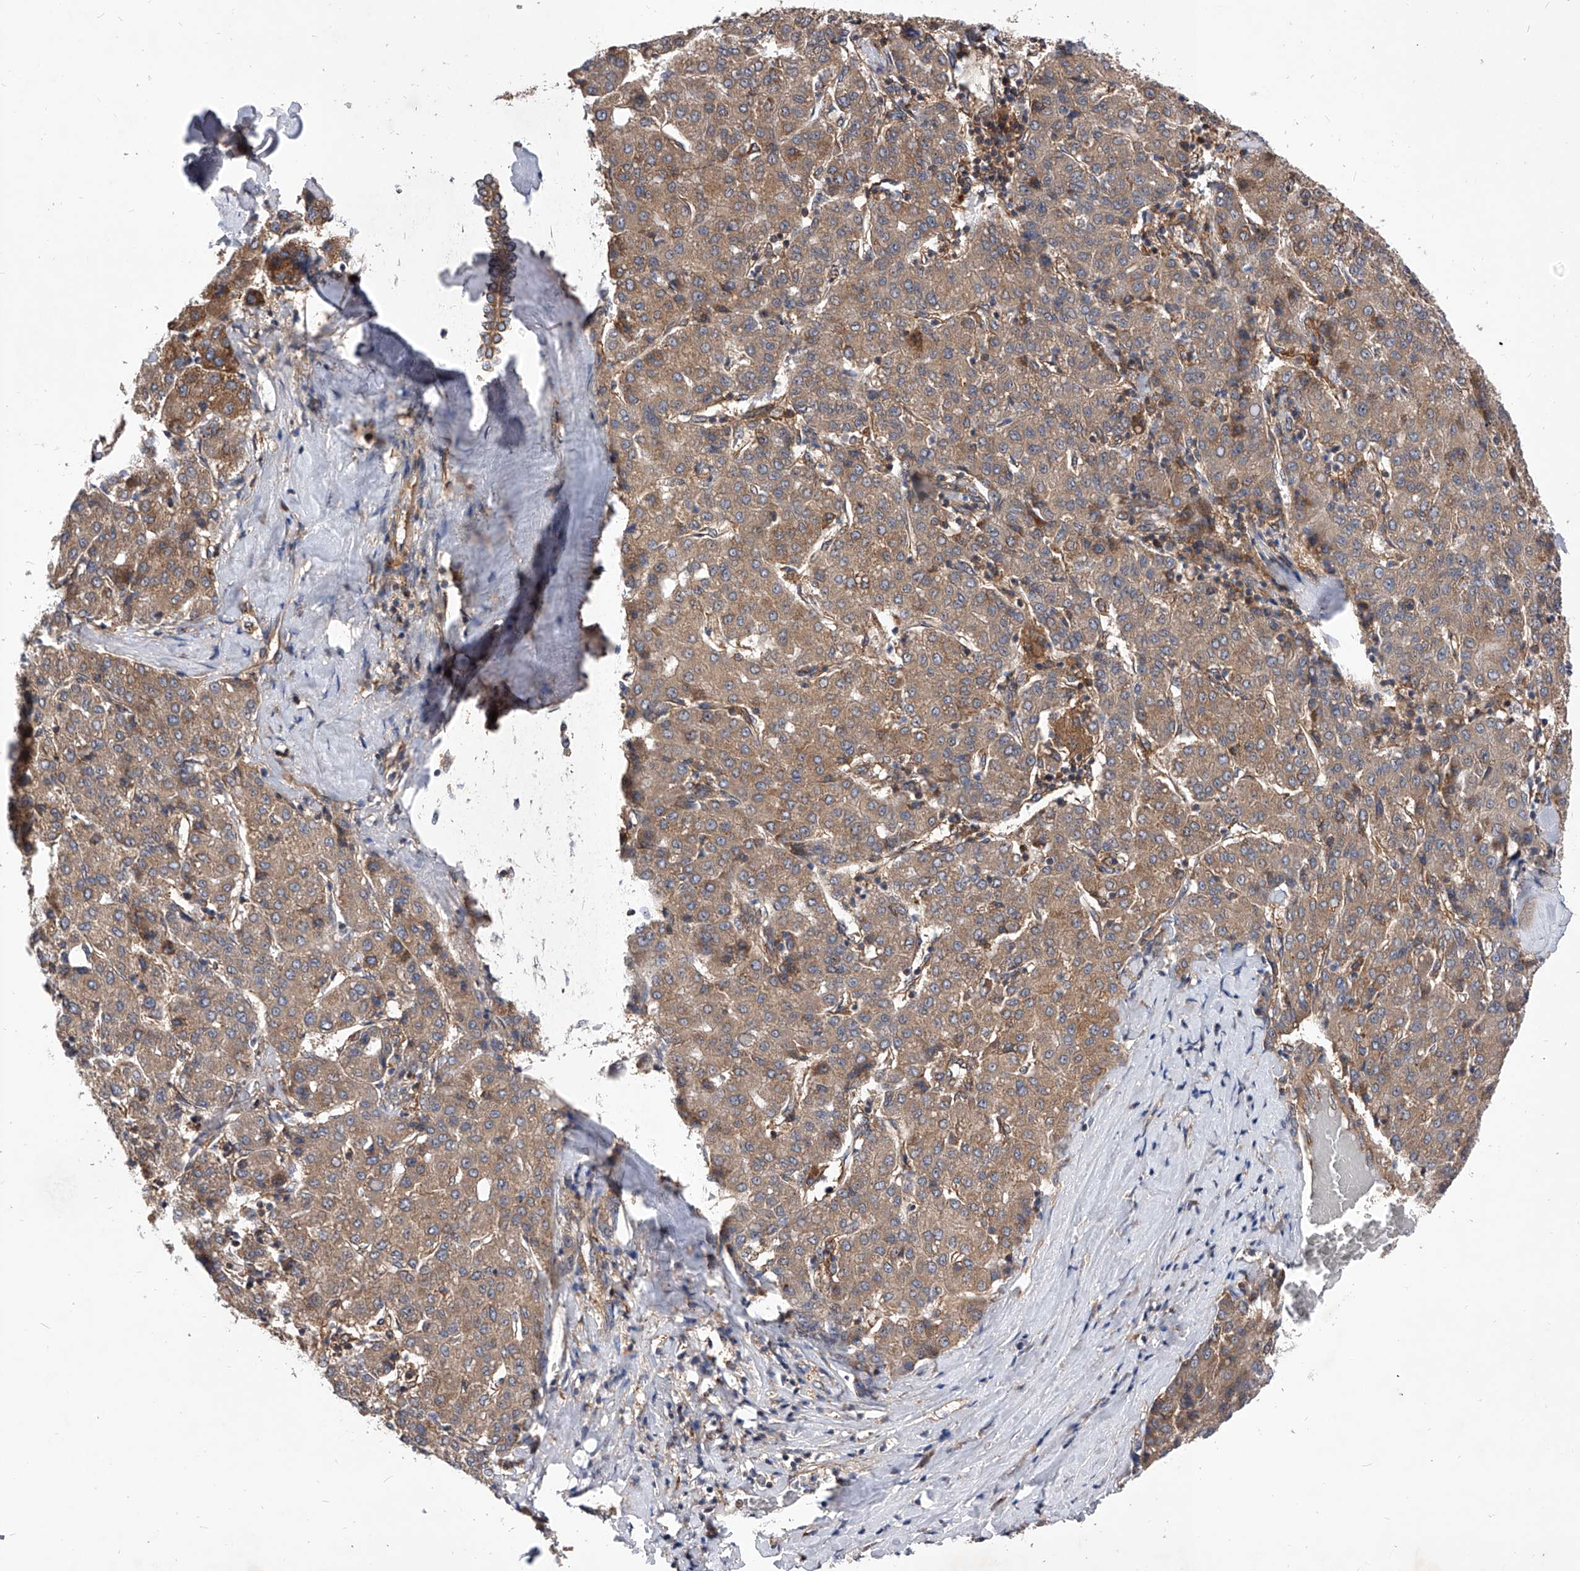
{"staining": {"intensity": "moderate", "quantity": ">75%", "location": "cytoplasmic/membranous"}, "tissue": "liver cancer", "cell_type": "Tumor cells", "image_type": "cancer", "snomed": [{"axis": "morphology", "description": "Carcinoma, Hepatocellular, NOS"}, {"axis": "topography", "description": "Liver"}], "caption": "Liver hepatocellular carcinoma stained with immunohistochemistry (IHC) reveals moderate cytoplasmic/membranous staining in approximately >75% of tumor cells. (DAB (3,3'-diaminobenzidine) = brown stain, brightfield microscopy at high magnification).", "gene": "CFAP410", "patient": {"sex": "male", "age": 65}}